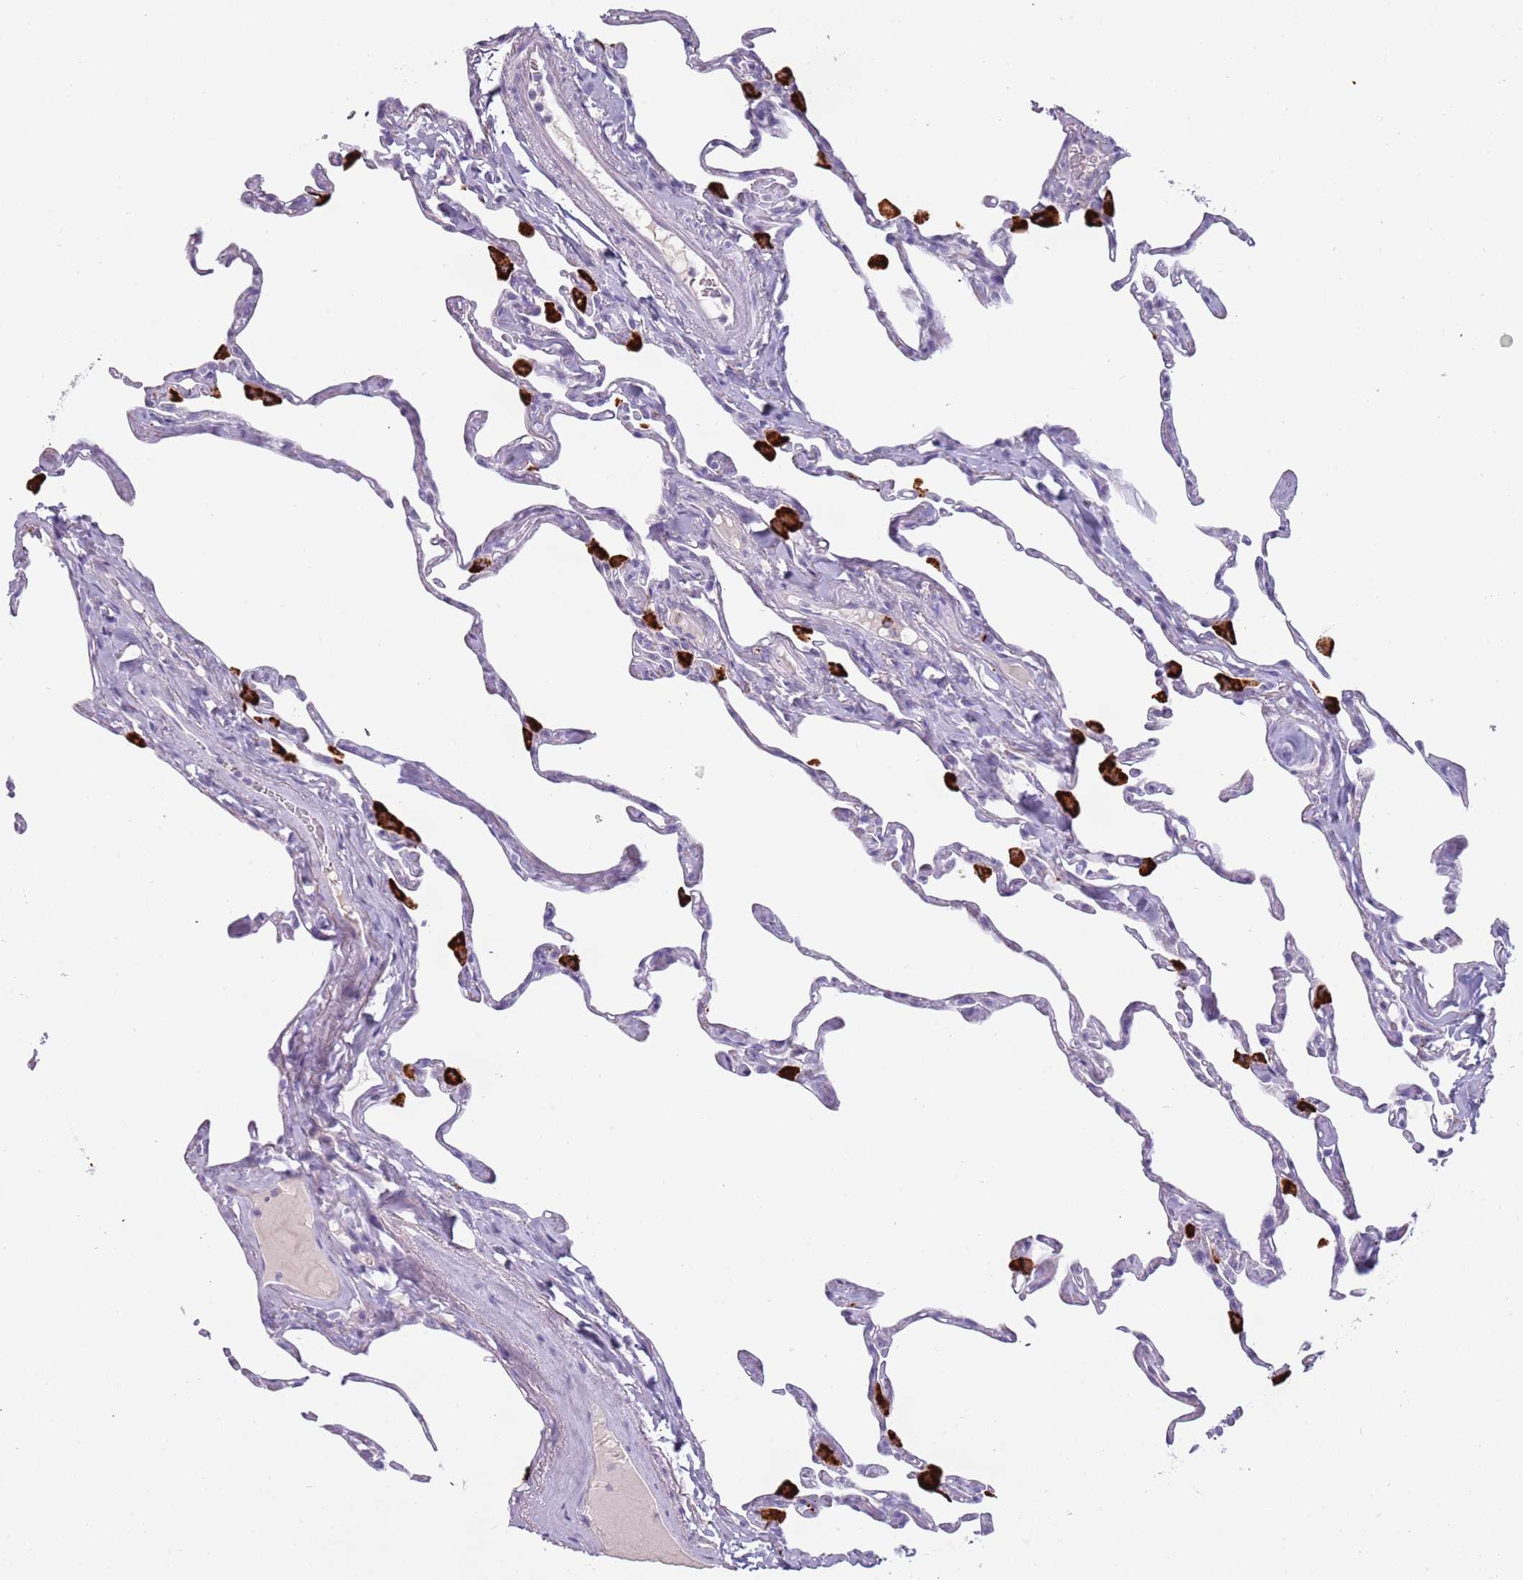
{"staining": {"intensity": "negative", "quantity": "none", "location": "none"}, "tissue": "lung", "cell_type": "Alveolar cells", "image_type": "normal", "snomed": [{"axis": "morphology", "description": "Normal tissue, NOS"}, {"axis": "topography", "description": "Lung"}], "caption": "Lung stained for a protein using IHC exhibits no positivity alveolar cells.", "gene": "NWD2", "patient": {"sex": "male", "age": 65}}